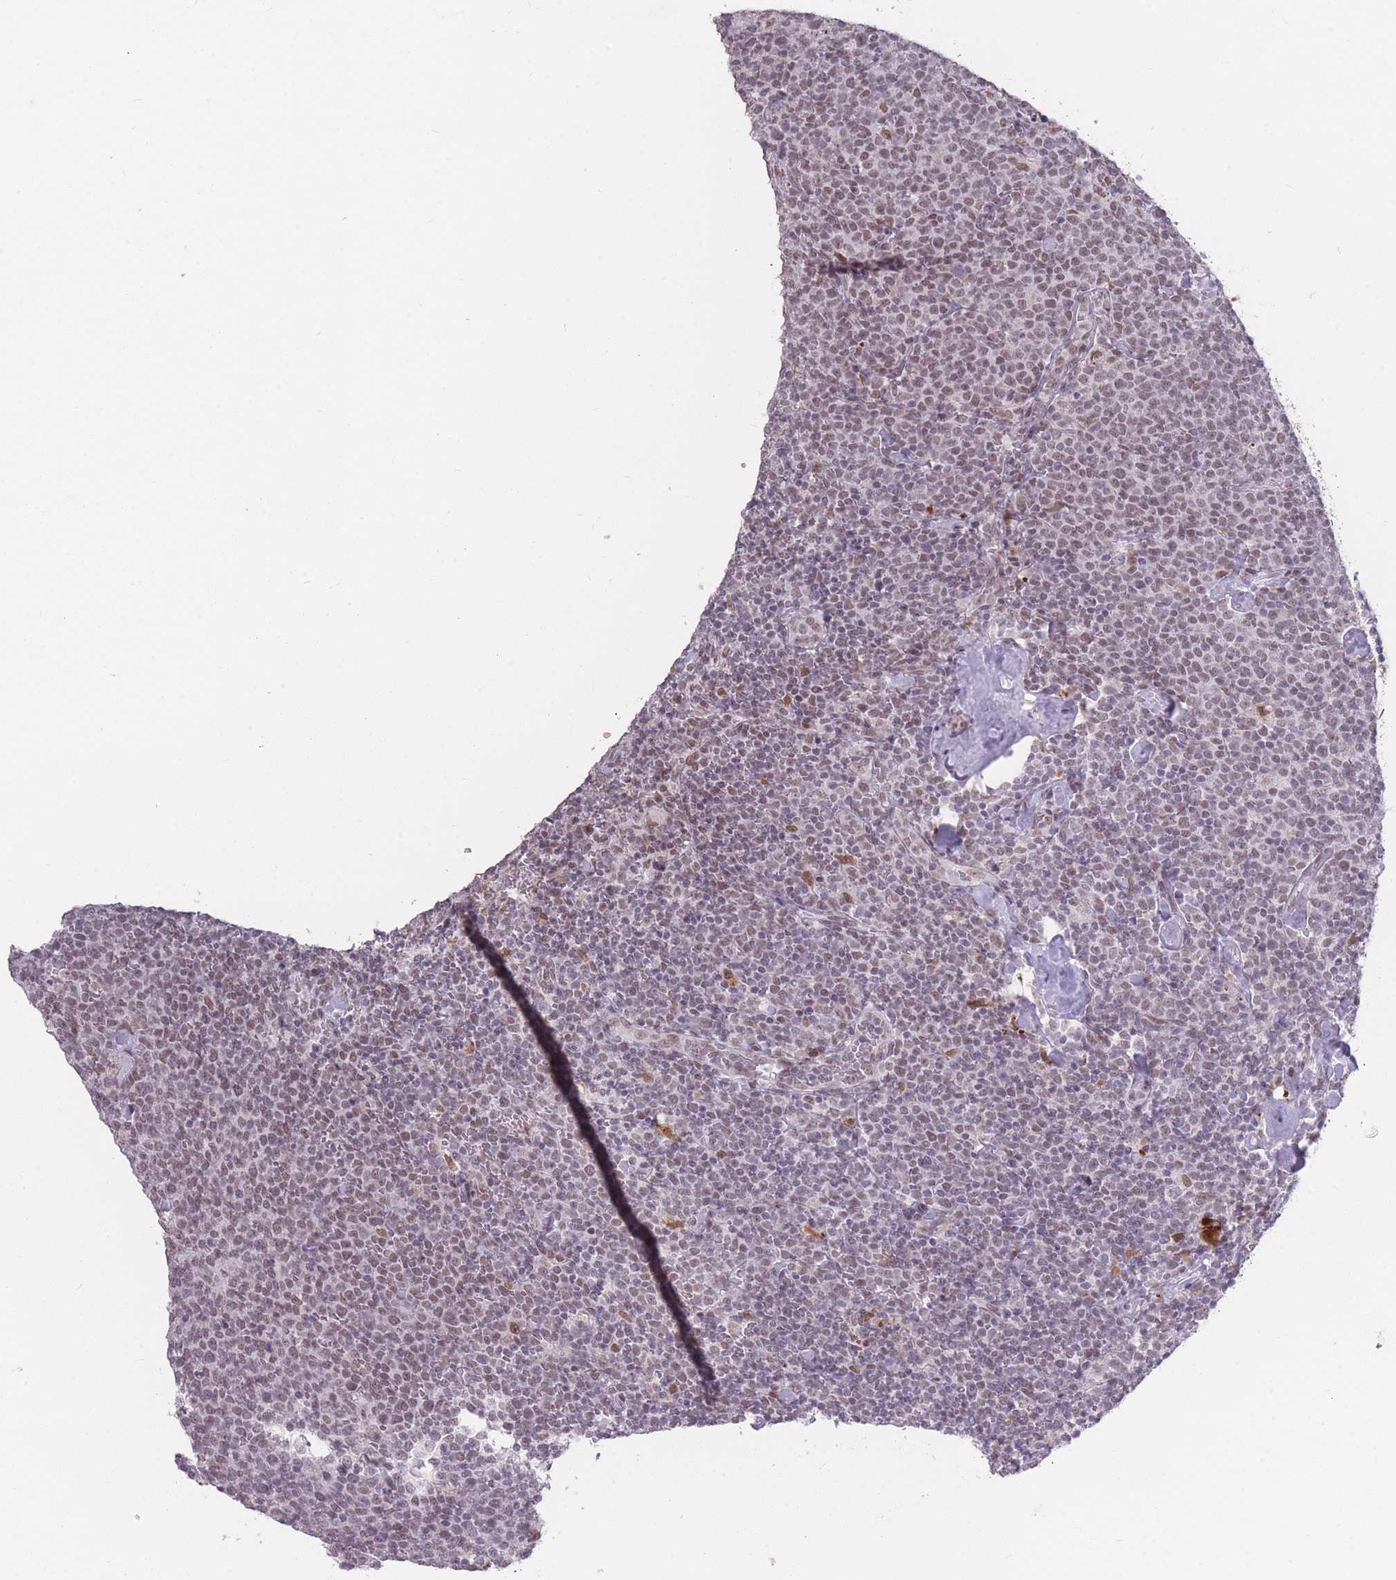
{"staining": {"intensity": "weak", "quantity": "25%-75%", "location": "nuclear"}, "tissue": "lymphoma", "cell_type": "Tumor cells", "image_type": "cancer", "snomed": [{"axis": "morphology", "description": "Malignant lymphoma, non-Hodgkin's type, High grade"}, {"axis": "topography", "description": "Lymph node"}], "caption": "Weak nuclear protein expression is present in about 25%-75% of tumor cells in malignant lymphoma, non-Hodgkin's type (high-grade). Ihc stains the protein of interest in brown and the nuclei are stained blue.", "gene": "HNRNPUL1", "patient": {"sex": "male", "age": 61}}